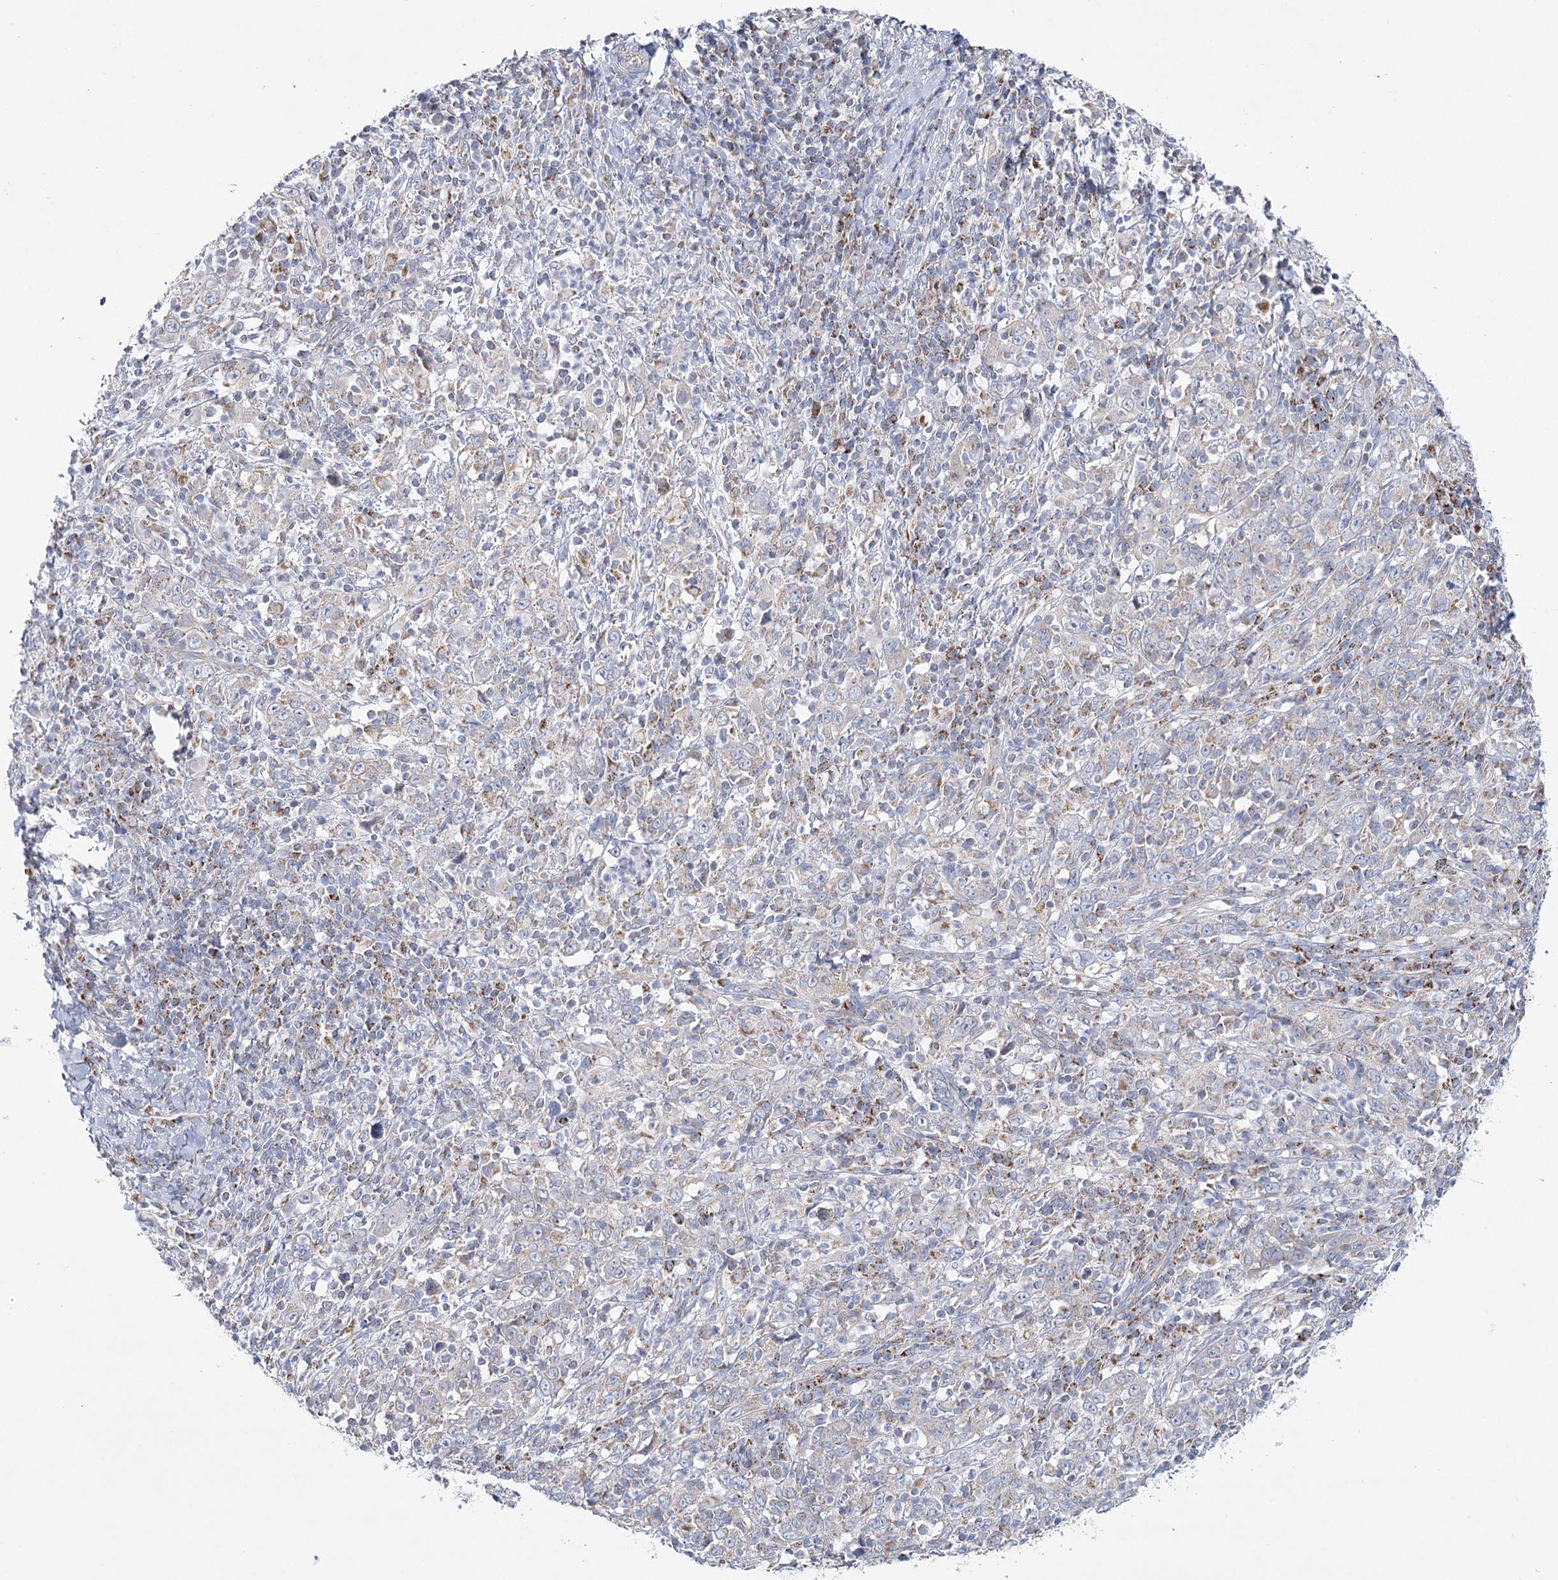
{"staining": {"intensity": "negative", "quantity": "none", "location": "none"}, "tissue": "cervical cancer", "cell_type": "Tumor cells", "image_type": "cancer", "snomed": [{"axis": "morphology", "description": "Squamous cell carcinoma, NOS"}, {"axis": "topography", "description": "Cervix"}], "caption": "DAB immunohistochemical staining of human squamous cell carcinoma (cervical) displays no significant positivity in tumor cells.", "gene": "SNX7", "patient": {"sex": "female", "age": 46}}